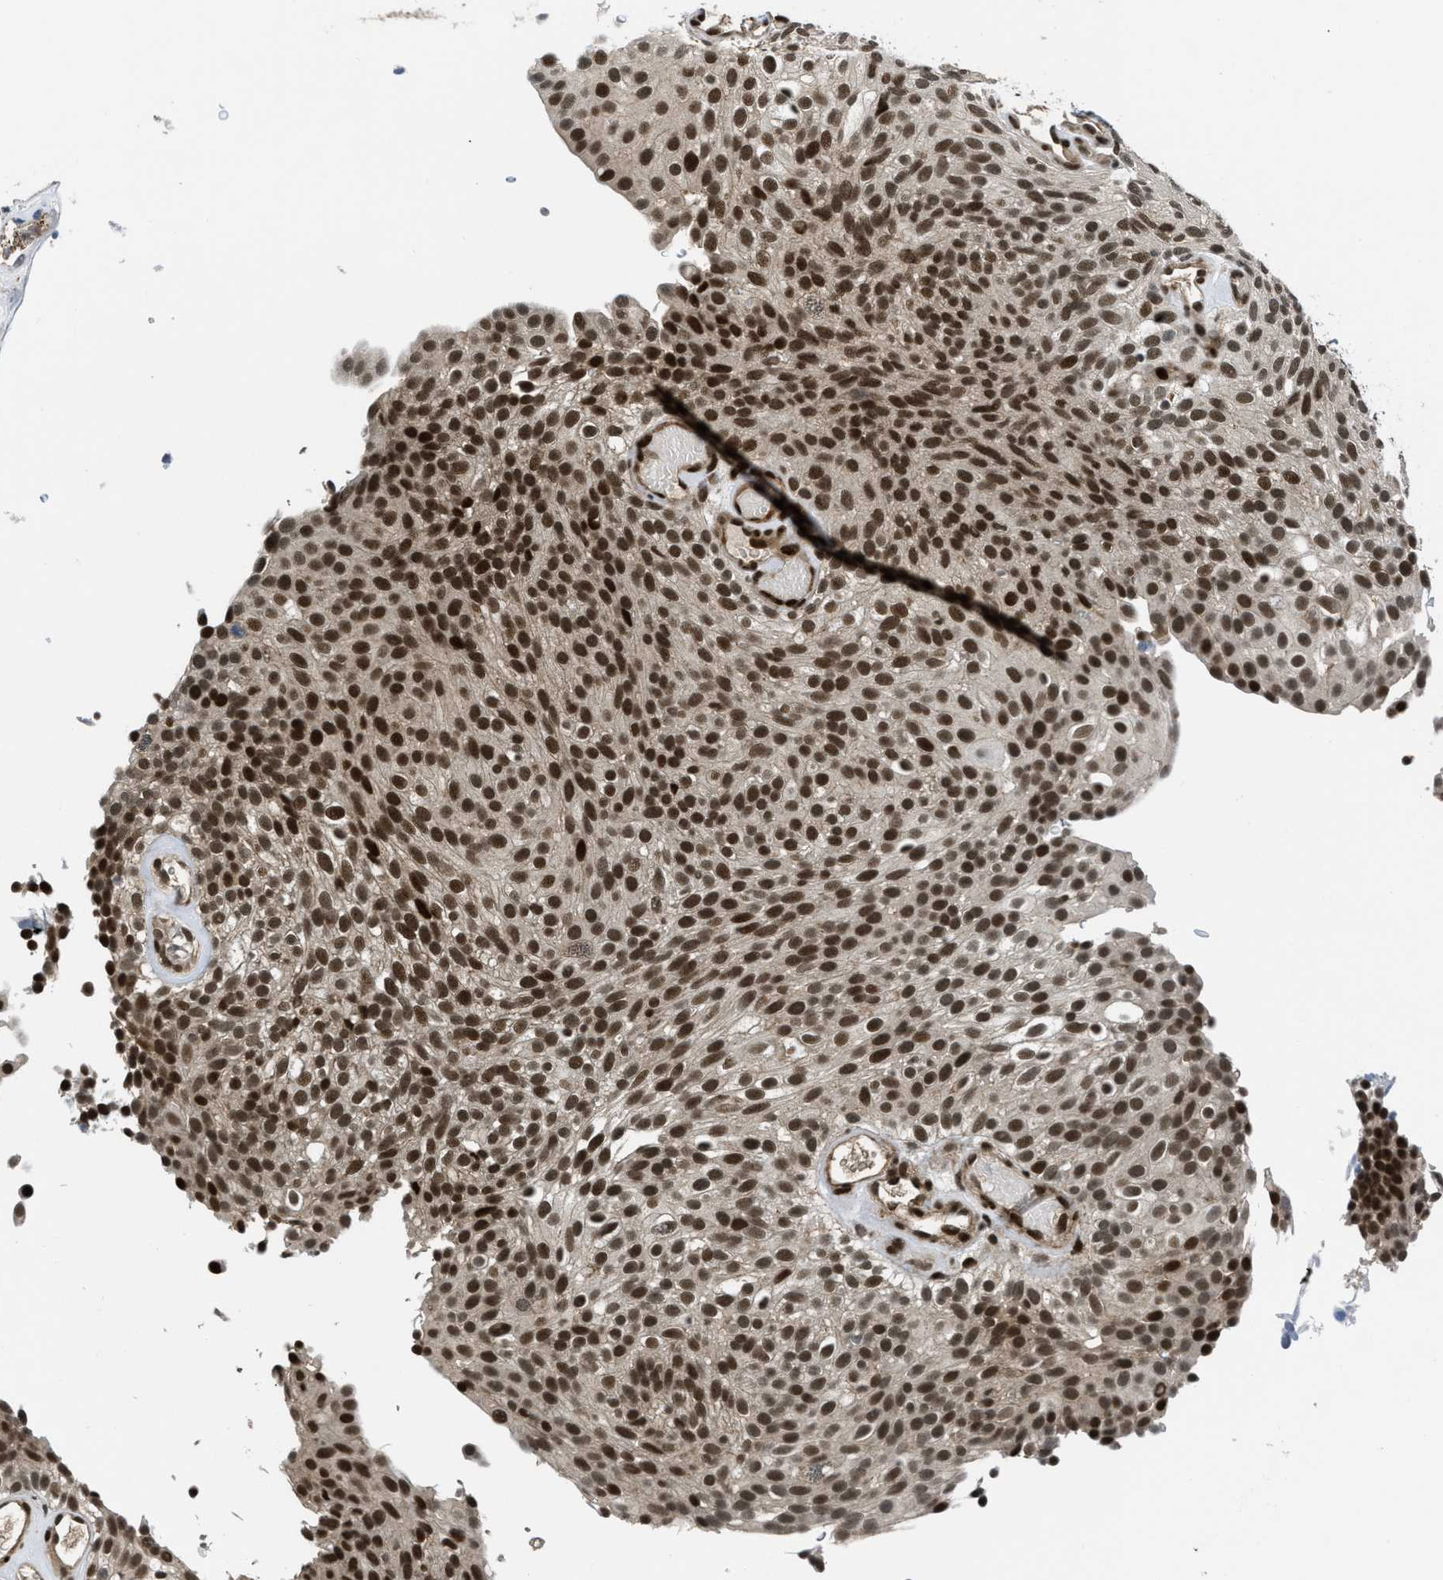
{"staining": {"intensity": "strong", "quantity": ">75%", "location": "nuclear"}, "tissue": "urothelial cancer", "cell_type": "Tumor cells", "image_type": "cancer", "snomed": [{"axis": "morphology", "description": "Urothelial carcinoma, Low grade"}, {"axis": "topography", "description": "Urinary bladder"}], "caption": "Human urothelial cancer stained with a brown dye shows strong nuclear positive expression in about >75% of tumor cells.", "gene": "CUL4B", "patient": {"sex": "male", "age": 78}}